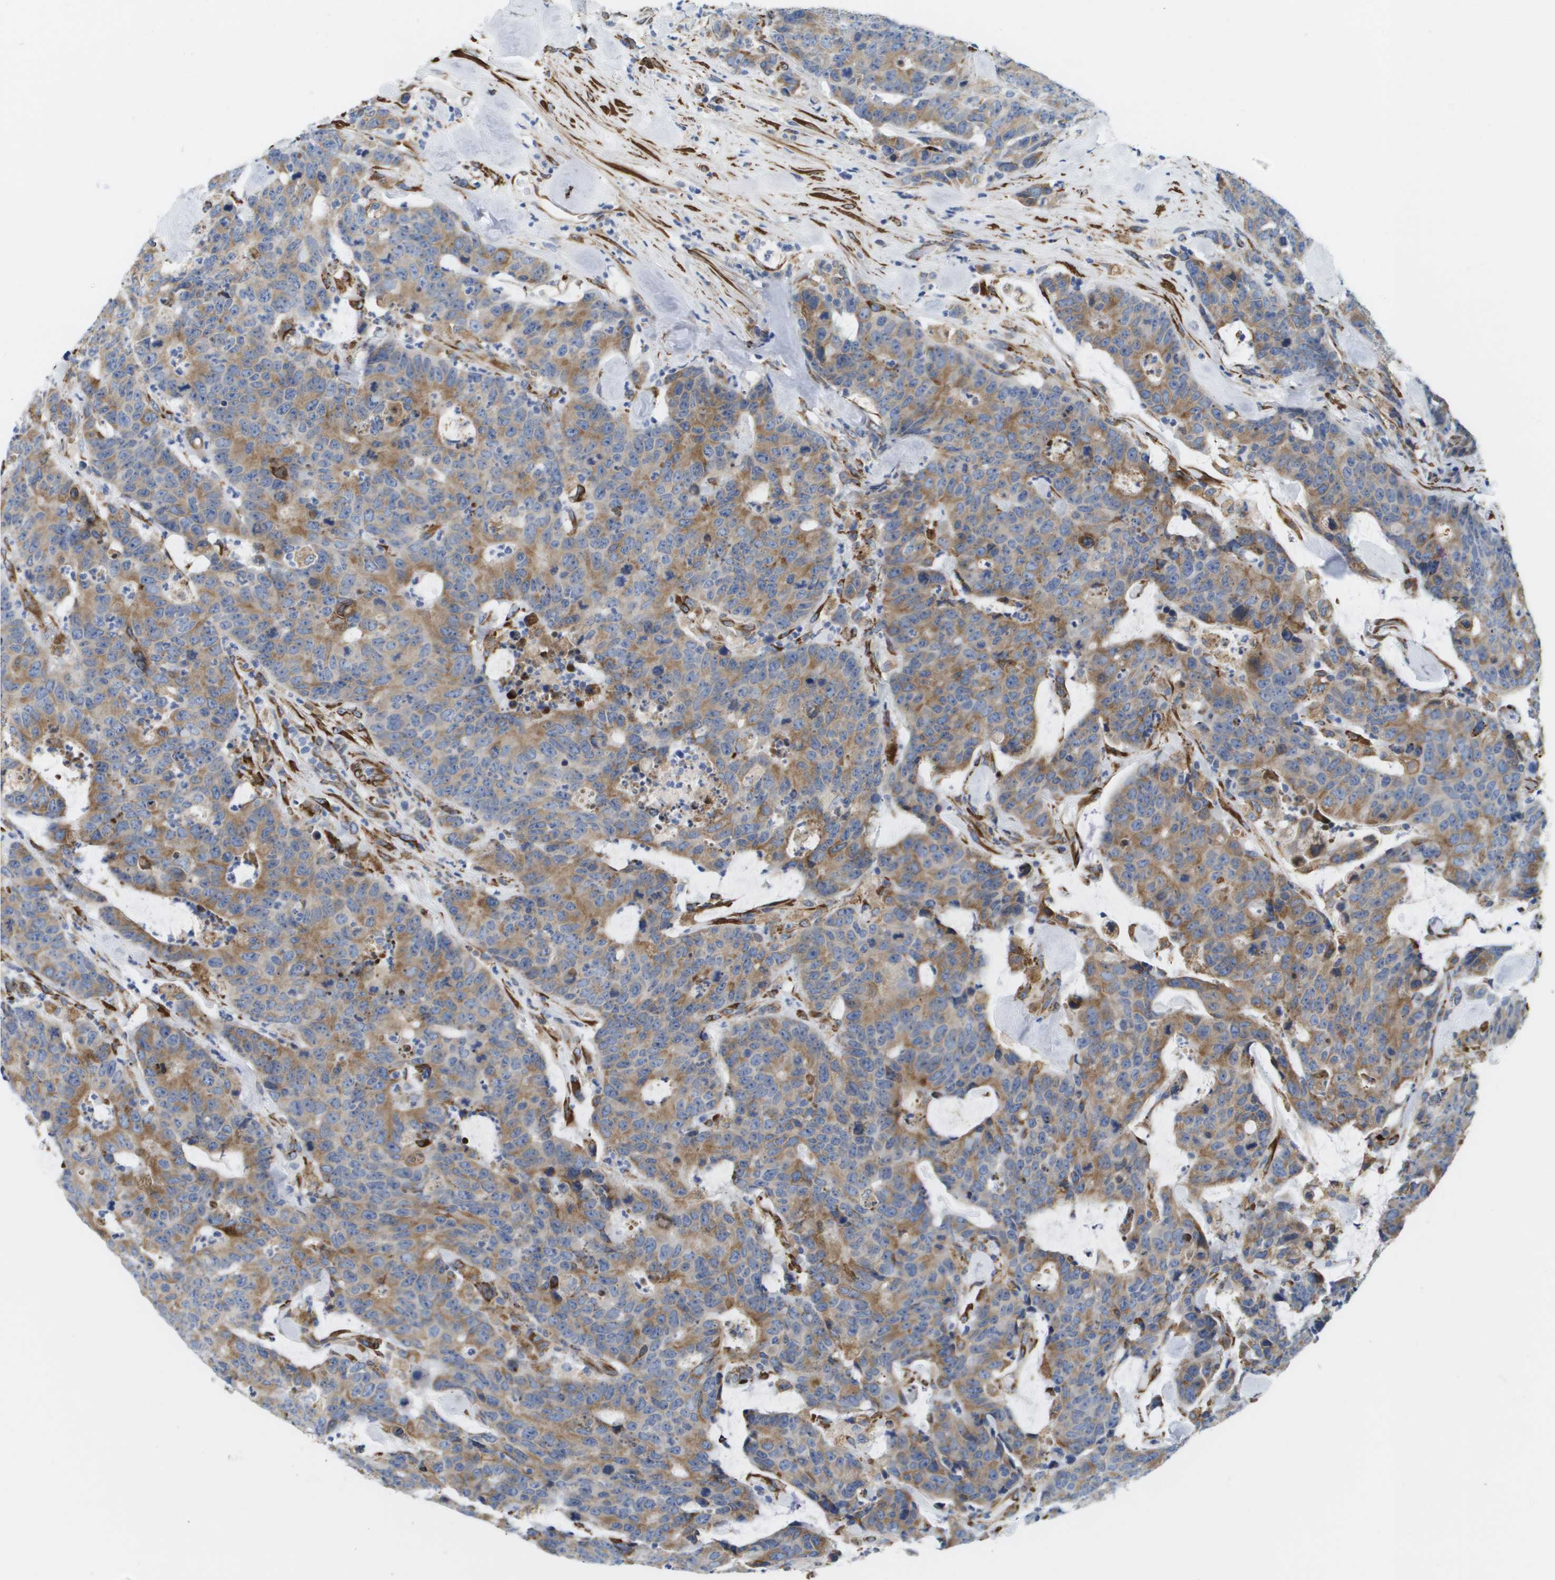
{"staining": {"intensity": "moderate", "quantity": ">75%", "location": "cytoplasmic/membranous"}, "tissue": "colorectal cancer", "cell_type": "Tumor cells", "image_type": "cancer", "snomed": [{"axis": "morphology", "description": "Adenocarcinoma, NOS"}, {"axis": "topography", "description": "Colon"}], "caption": "Protein staining of adenocarcinoma (colorectal) tissue exhibits moderate cytoplasmic/membranous staining in approximately >75% of tumor cells. (DAB IHC, brown staining for protein, blue staining for nuclei).", "gene": "ST3GAL2", "patient": {"sex": "female", "age": 86}}